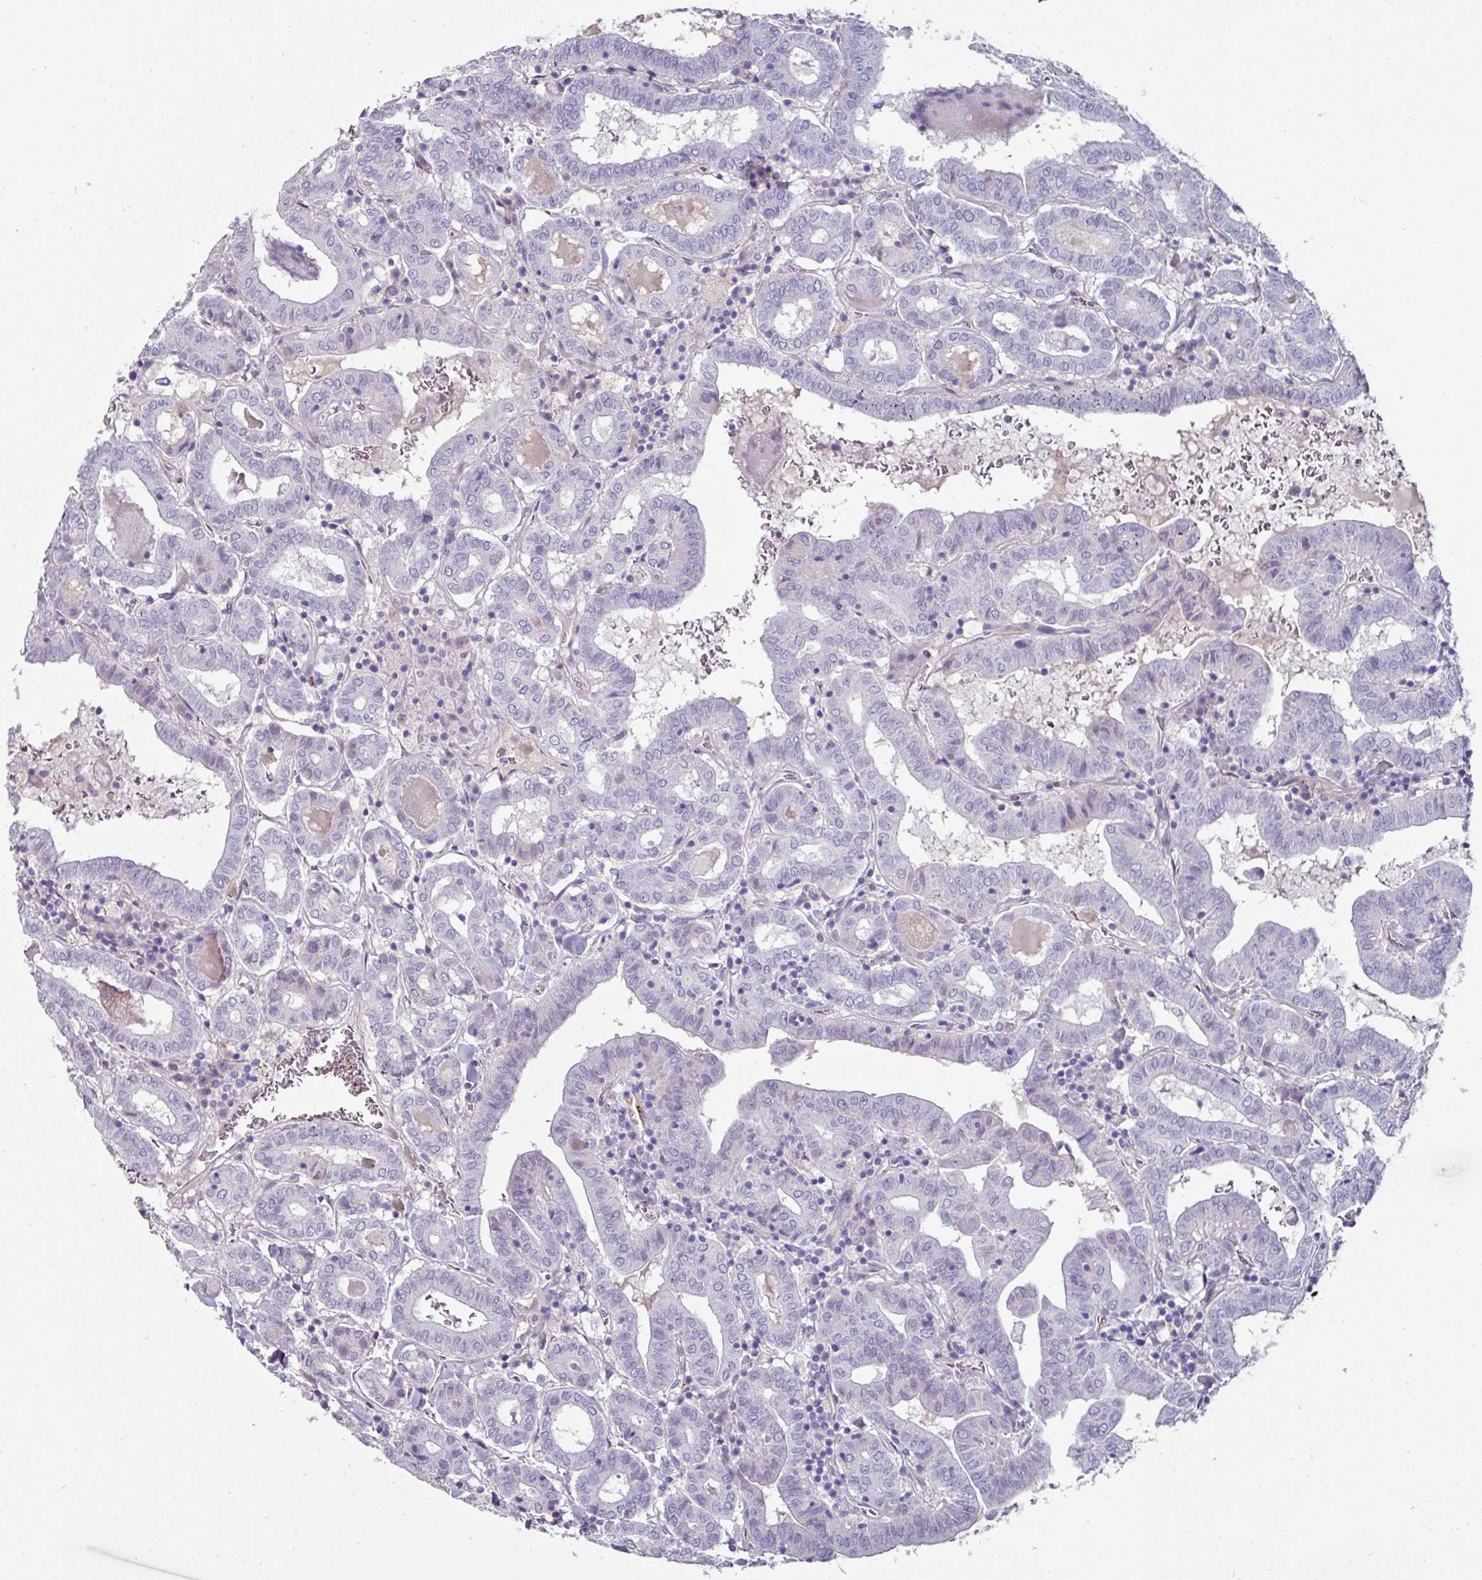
{"staining": {"intensity": "negative", "quantity": "none", "location": "none"}, "tissue": "thyroid cancer", "cell_type": "Tumor cells", "image_type": "cancer", "snomed": [{"axis": "morphology", "description": "Papillary adenocarcinoma, NOS"}, {"axis": "topography", "description": "Thyroid gland"}], "caption": "The immunohistochemistry histopathology image has no significant expression in tumor cells of thyroid cancer (papillary adenocarcinoma) tissue.", "gene": "EYA3", "patient": {"sex": "female", "age": 72}}